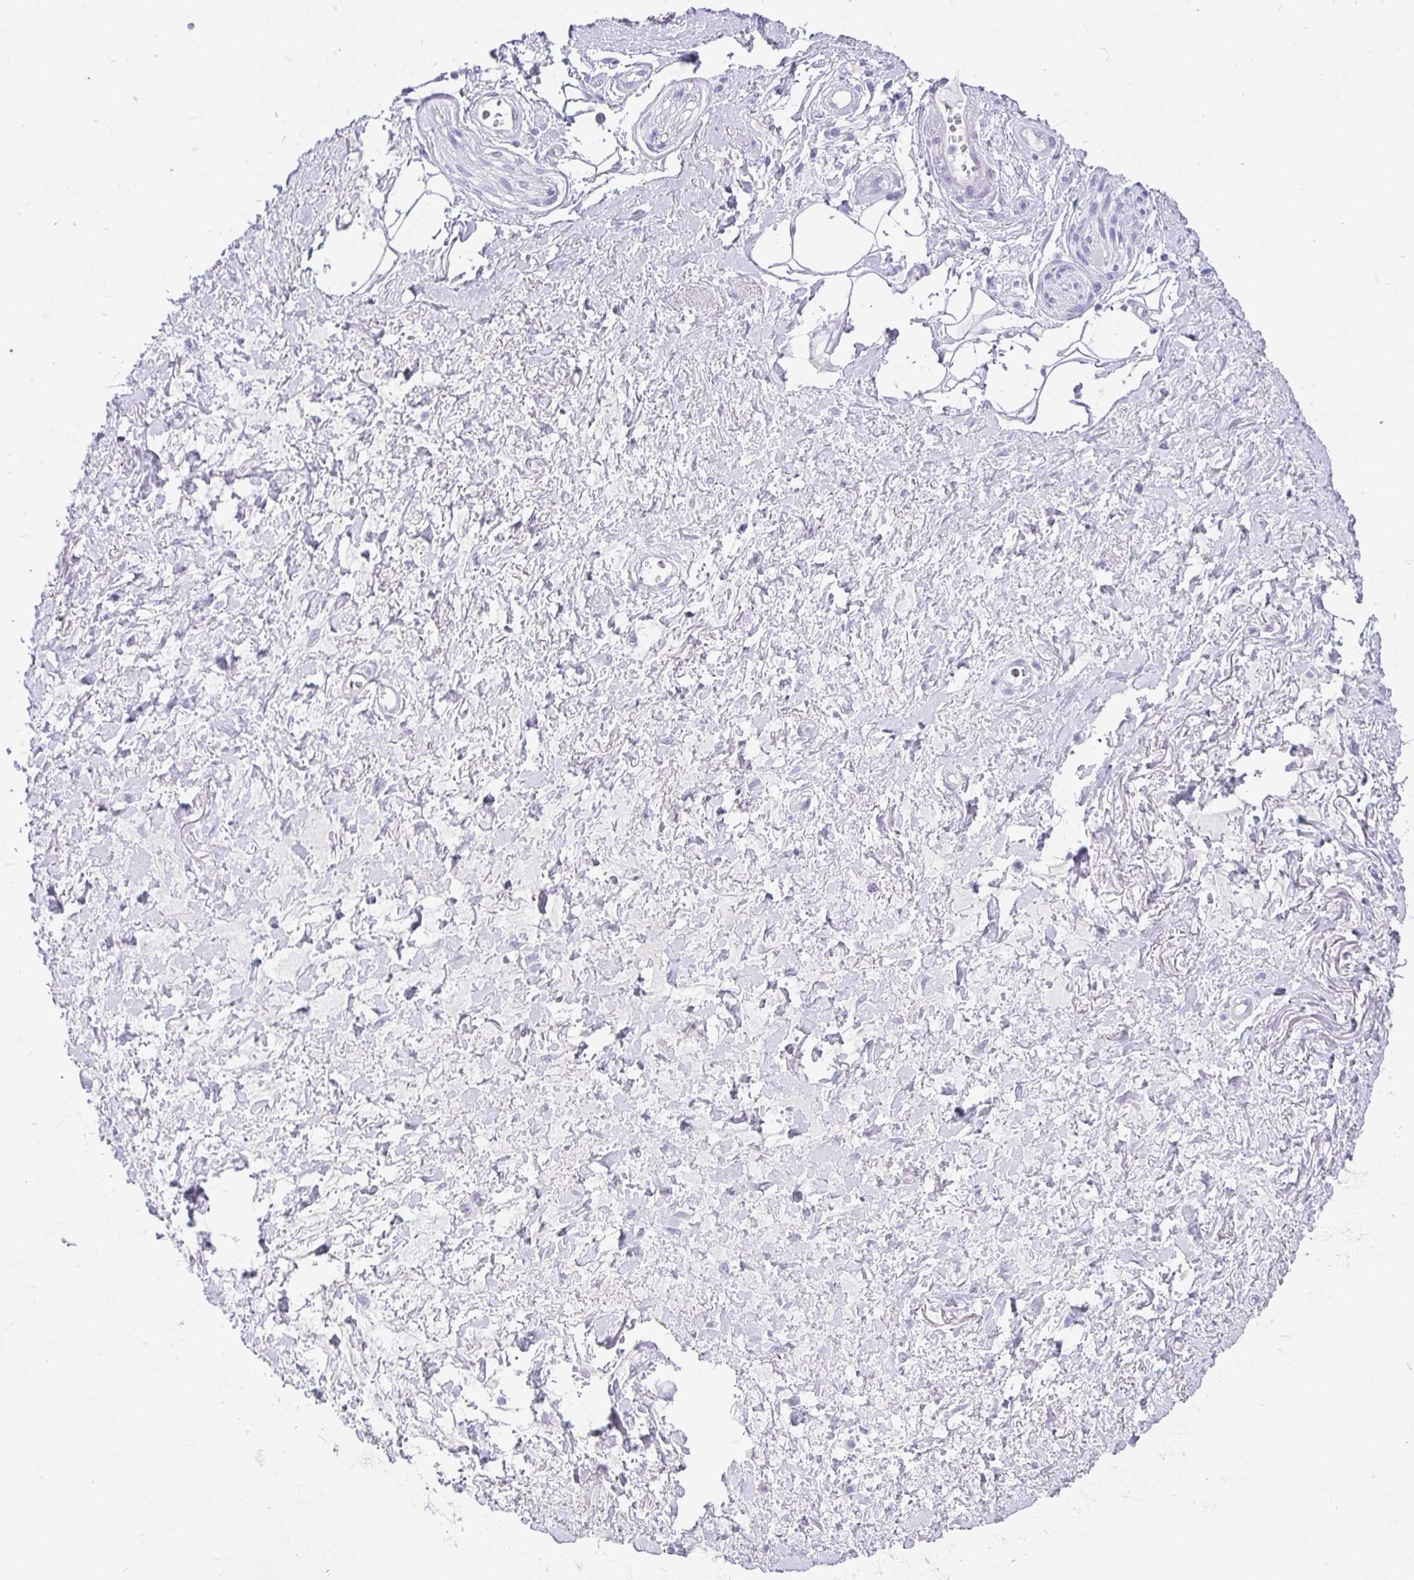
{"staining": {"intensity": "negative", "quantity": "none", "location": "none"}, "tissue": "adipose tissue", "cell_type": "Adipocytes", "image_type": "normal", "snomed": [{"axis": "morphology", "description": "Normal tissue, NOS"}, {"axis": "topography", "description": "Vagina"}, {"axis": "topography", "description": "Peripheral nerve tissue"}], "caption": "Adipocytes are negative for brown protein staining in benign adipose tissue. (IHC, brightfield microscopy, high magnification).", "gene": "CHAT", "patient": {"sex": "female", "age": 71}}